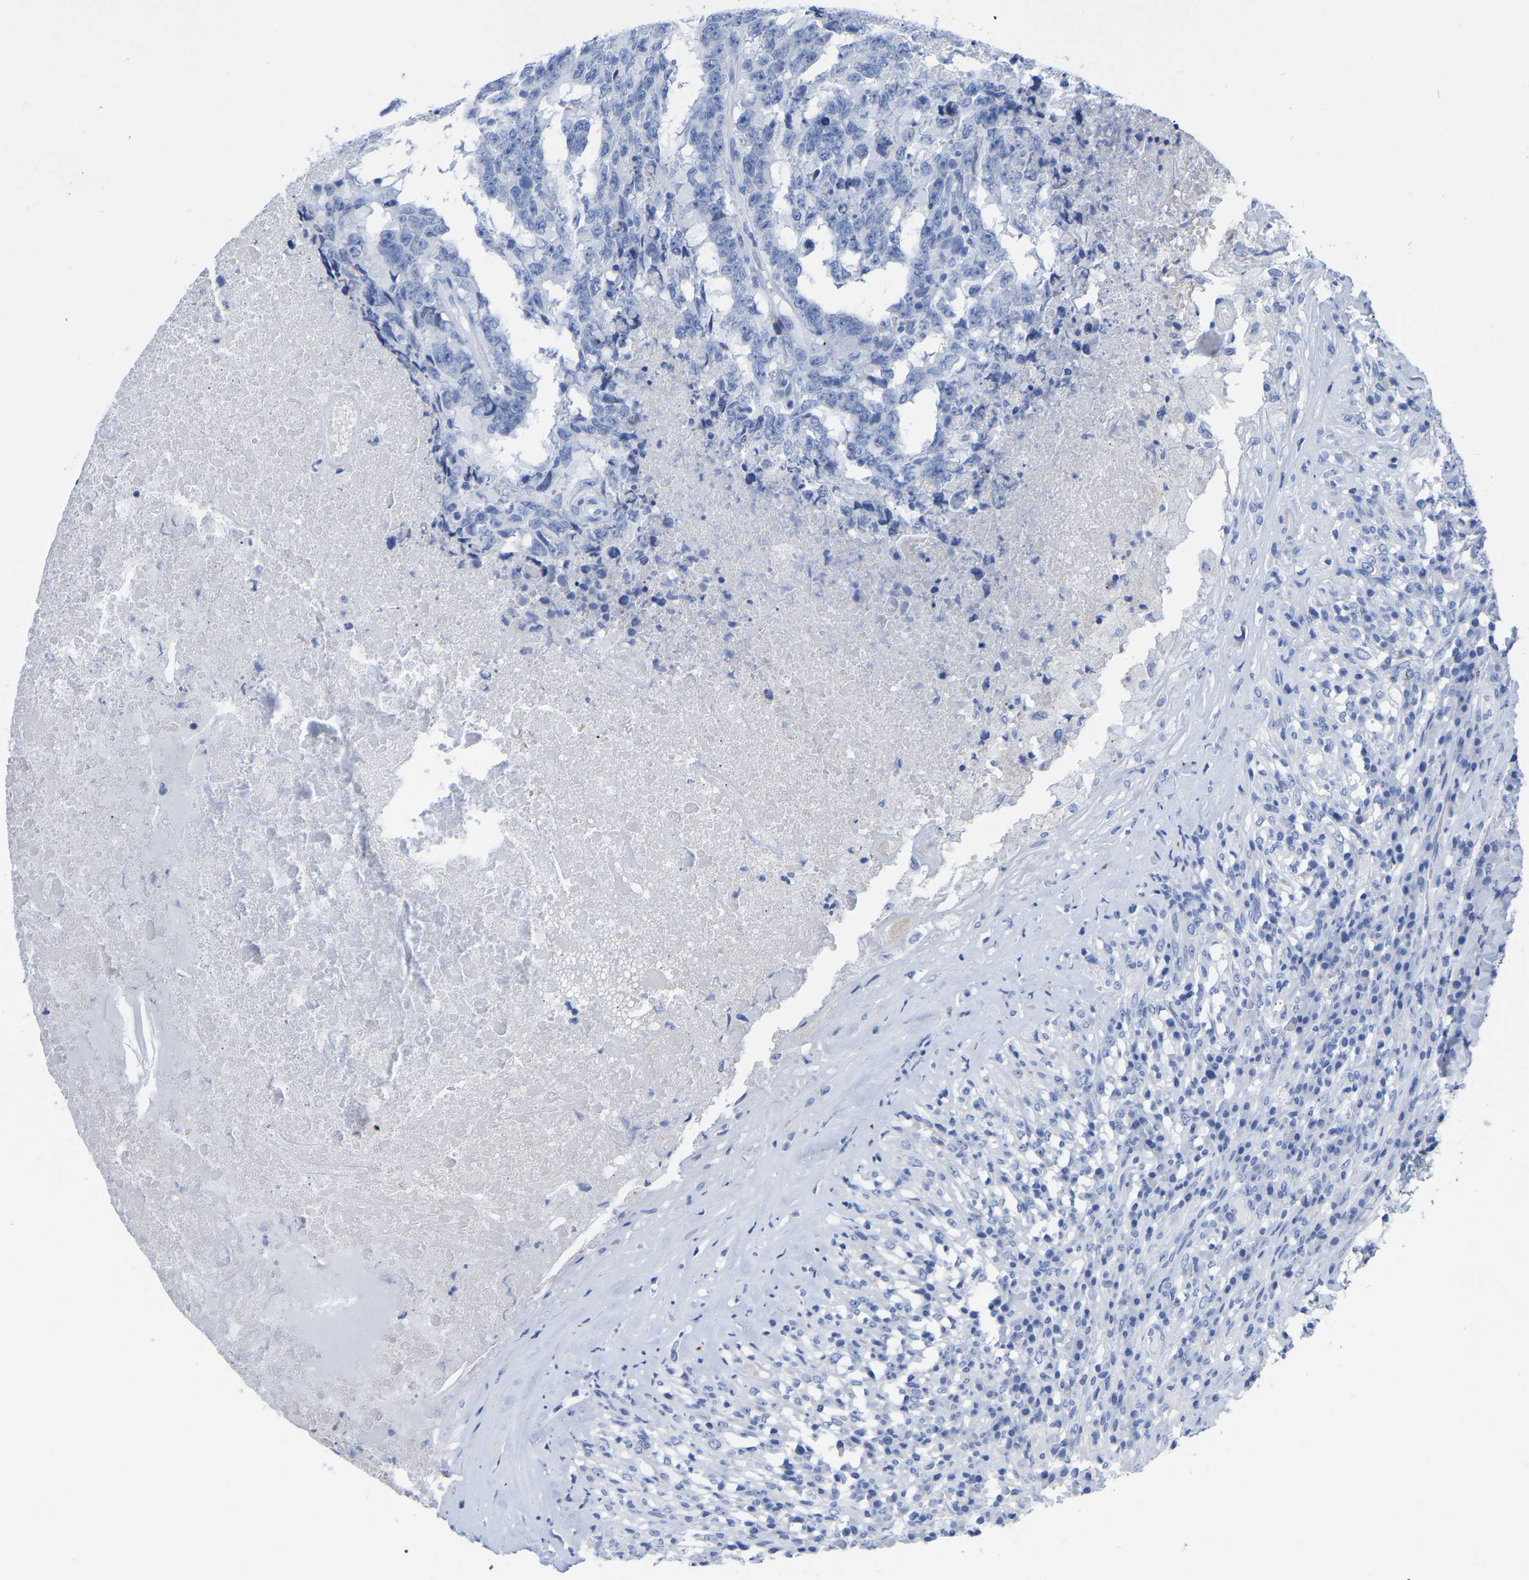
{"staining": {"intensity": "negative", "quantity": "none", "location": "none"}, "tissue": "testis cancer", "cell_type": "Tumor cells", "image_type": "cancer", "snomed": [{"axis": "morphology", "description": "Necrosis, NOS"}, {"axis": "morphology", "description": "Carcinoma, Embryonal, NOS"}, {"axis": "topography", "description": "Testis"}], "caption": "Micrograph shows no significant protein expression in tumor cells of embryonal carcinoma (testis).", "gene": "HAPLN1", "patient": {"sex": "male", "age": 19}}